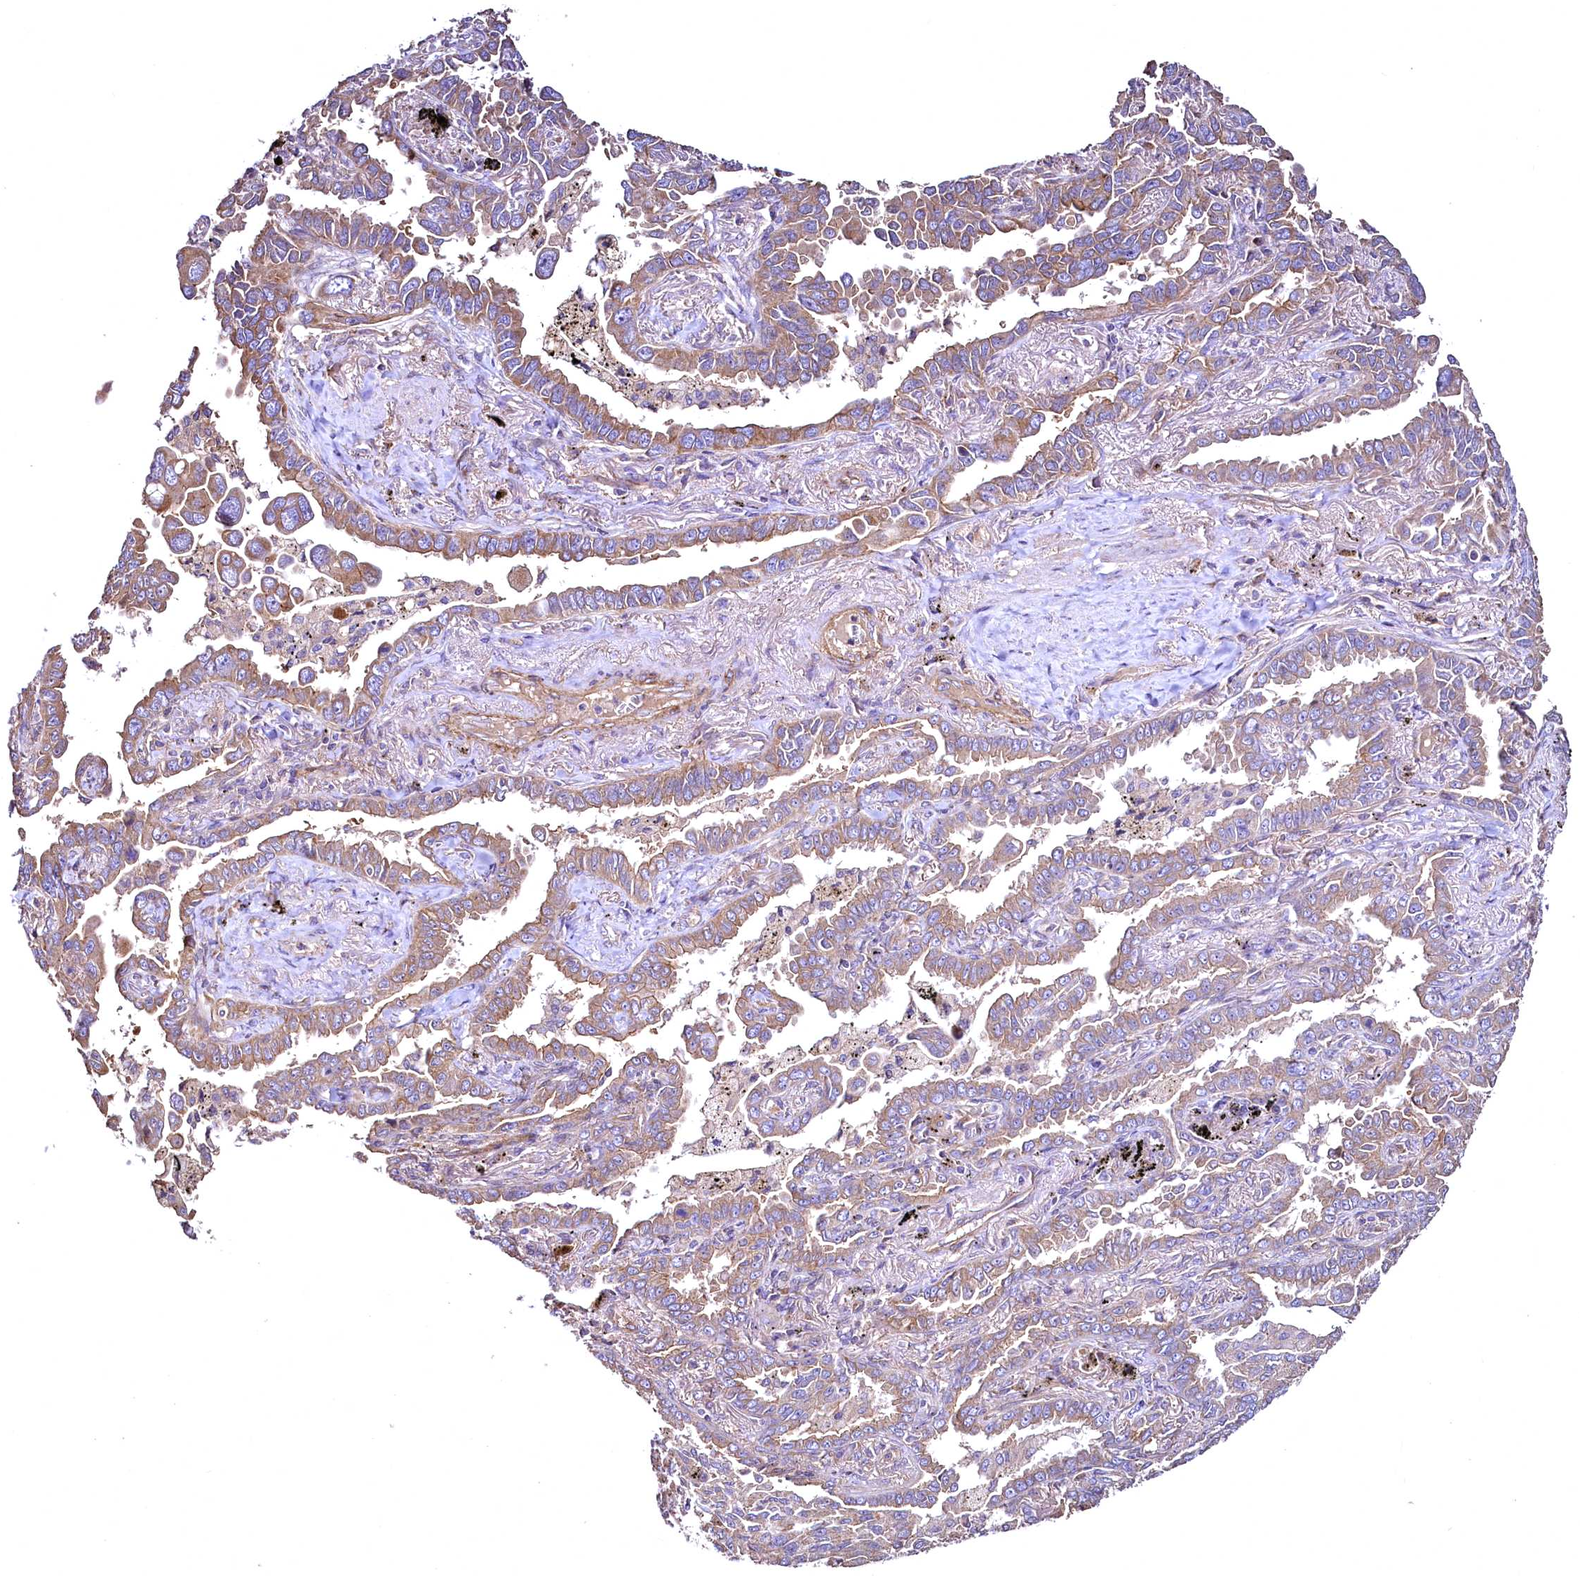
{"staining": {"intensity": "moderate", "quantity": "25%-75%", "location": "cytoplasmic/membranous"}, "tissue": "lung cancer", "cell_type": "Tumor cells", "image_type": "cancer", "snomed": [{"axis": "morphology", "description": "Adenocarcinoma, NOS"}, {"axis": "topography", "description": "Lung"}], "caption": "Immunohistochemistry (IHC) image of human lung cancer stained for a protein (brown), which displays medium levels of moderate cytoplasmic/membranous expression in approximately 25%-75% of tumor cells.", "gene": "TBCEL", "patient": {"sex": "male", "age": 67}}